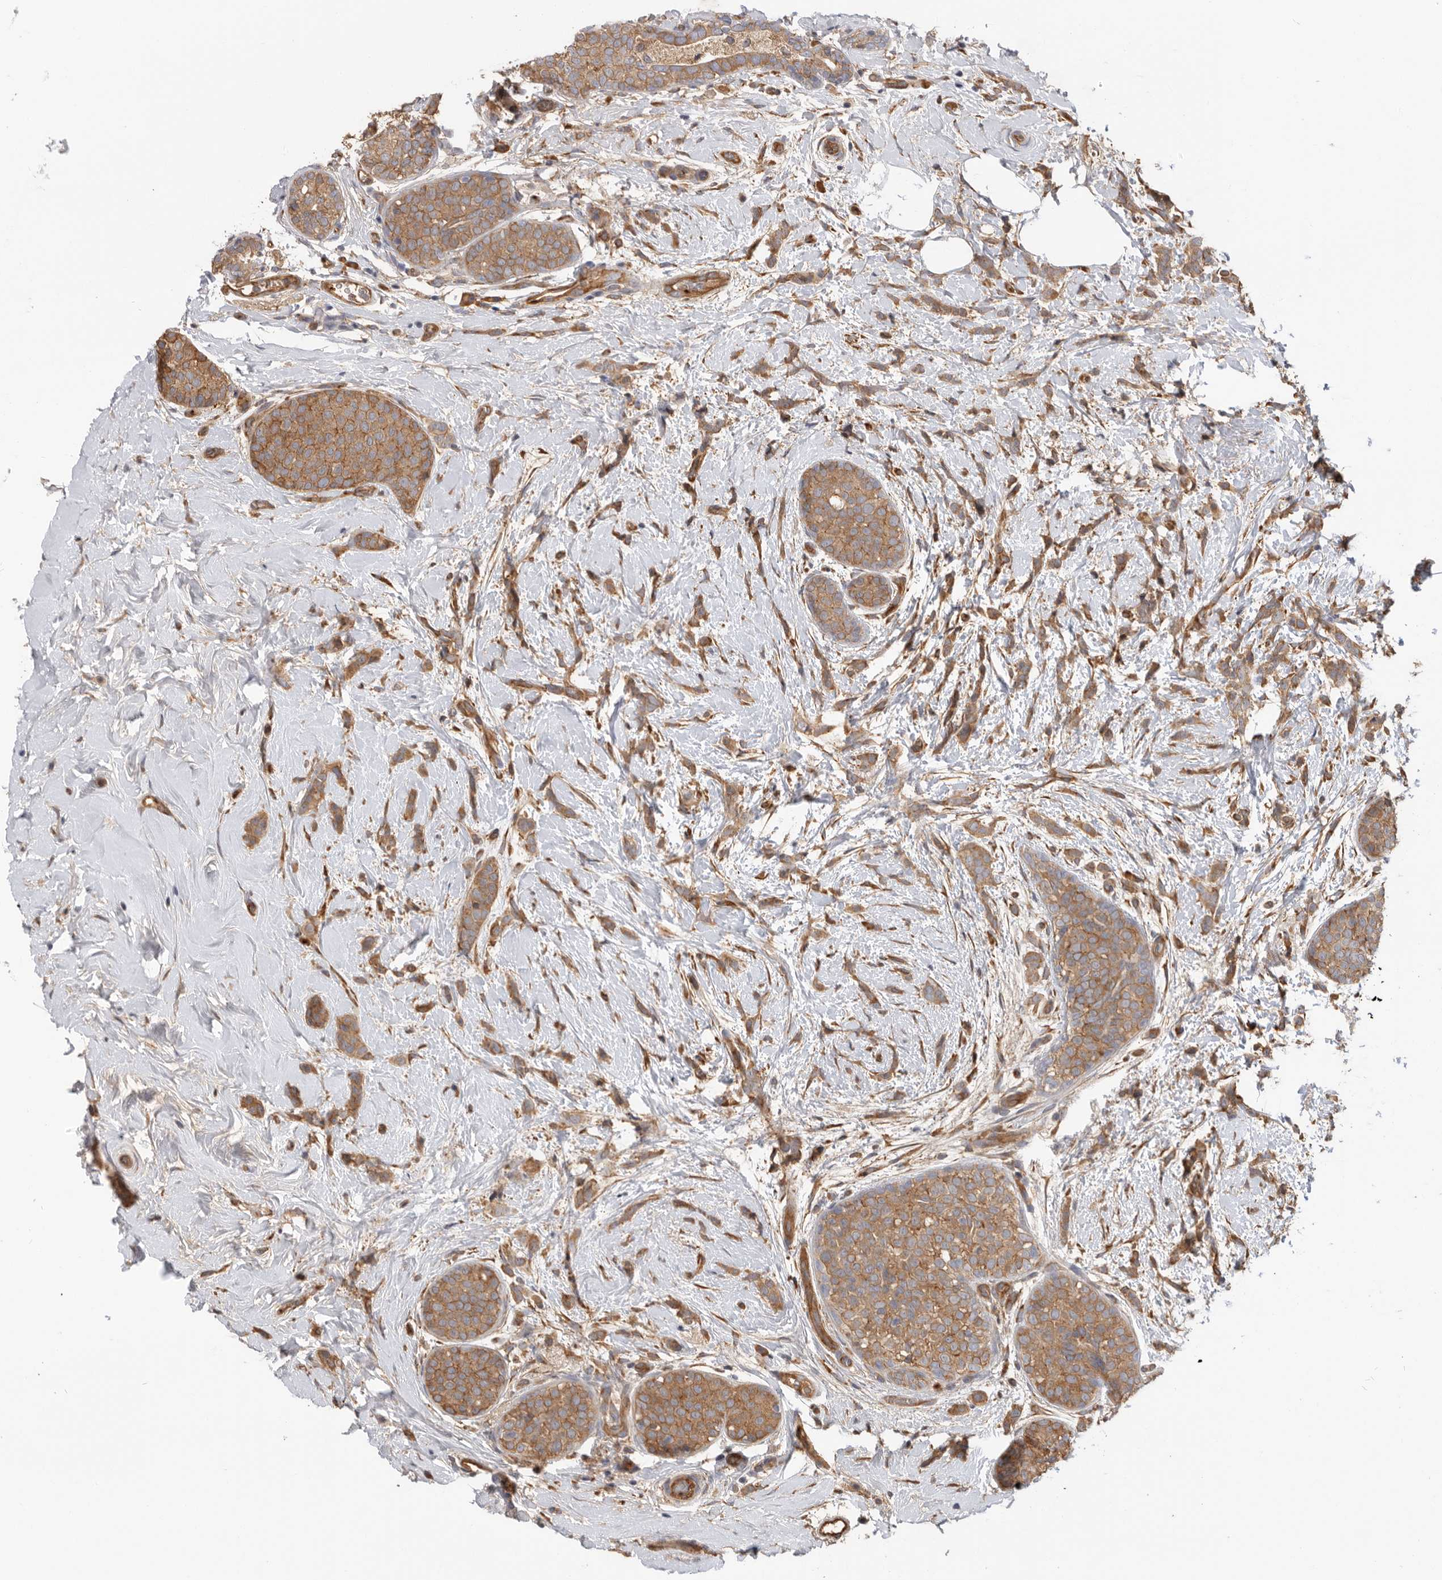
{"staining": {"intensity": "moderate", "quantity": ">75%", "location": "cytoplasmic/membranous"}, "tissue": "breast cancer", "cell_type": "Tumor cells", "image_type": "cancer", "snomed": [{"axis": "morphology", "description": "Lobular carcinoma, in situ"}, {"axis": "morphology", "description": "Lobular carcinoma"}, {"axis": "topography", "description": "Breast"}], "caption": "This is a histology image of immunohistochemistry staining of breast cancer (lobular carcinoma), which shows moderate positivity in the cytoplasmic/membranous of tumor cells.", "gene": "CDC42BPB", "patient": {"sex": "female", "age": 41}}